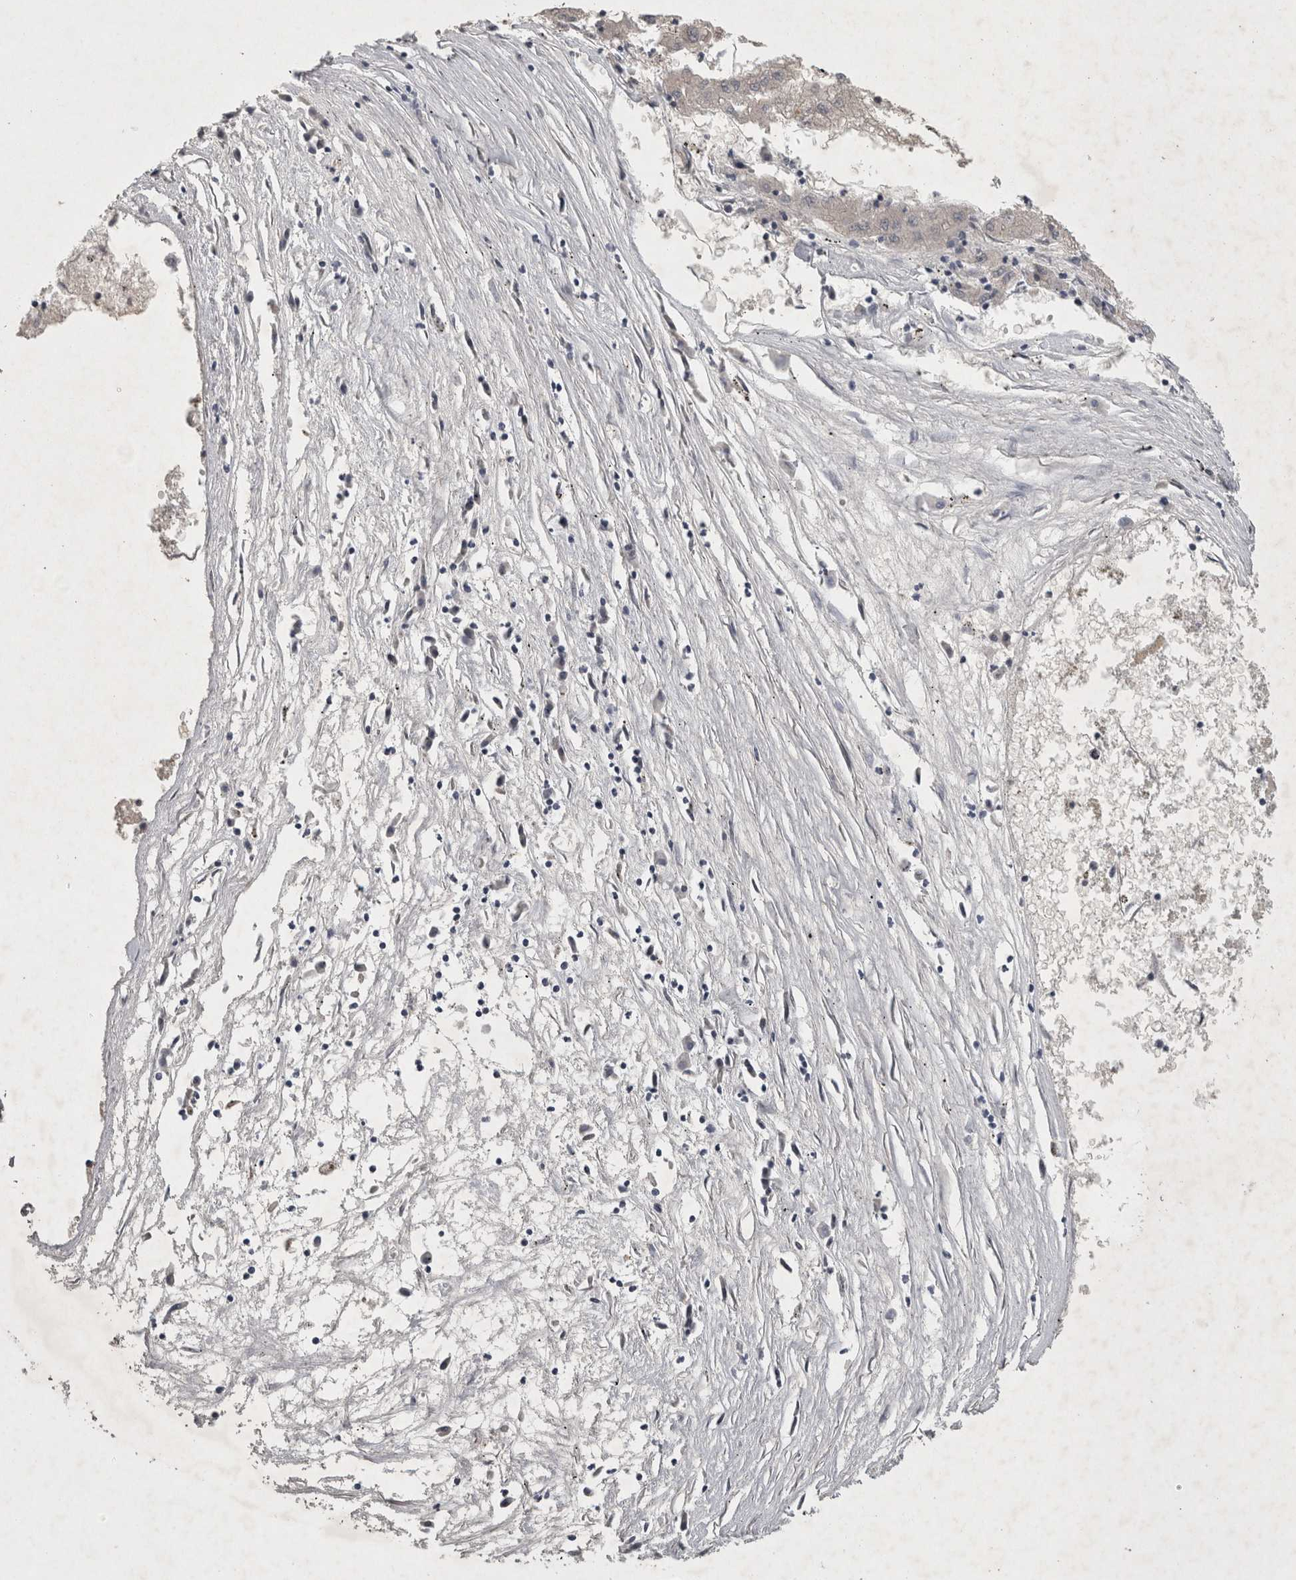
{"staining": {"intensity": "negative", "quantity": "none", "location": "none"}, "tissue": "liver cancer", "cell_type": "Tumor cells", "image_type": "cancer", "snomed": [{"axis": "morphology", "description": "Carcinoma, Hepatocellular, NOS"}, {"axis": "topography", "description": "Liver"}], "caption": "Liver cancer (hepatocellular carcinoma) was stained to show a protein in brown. There is no significant staining in tumor cells.", "gene": "ENPP7", "patient": {"sex": "male", "age": 72}}